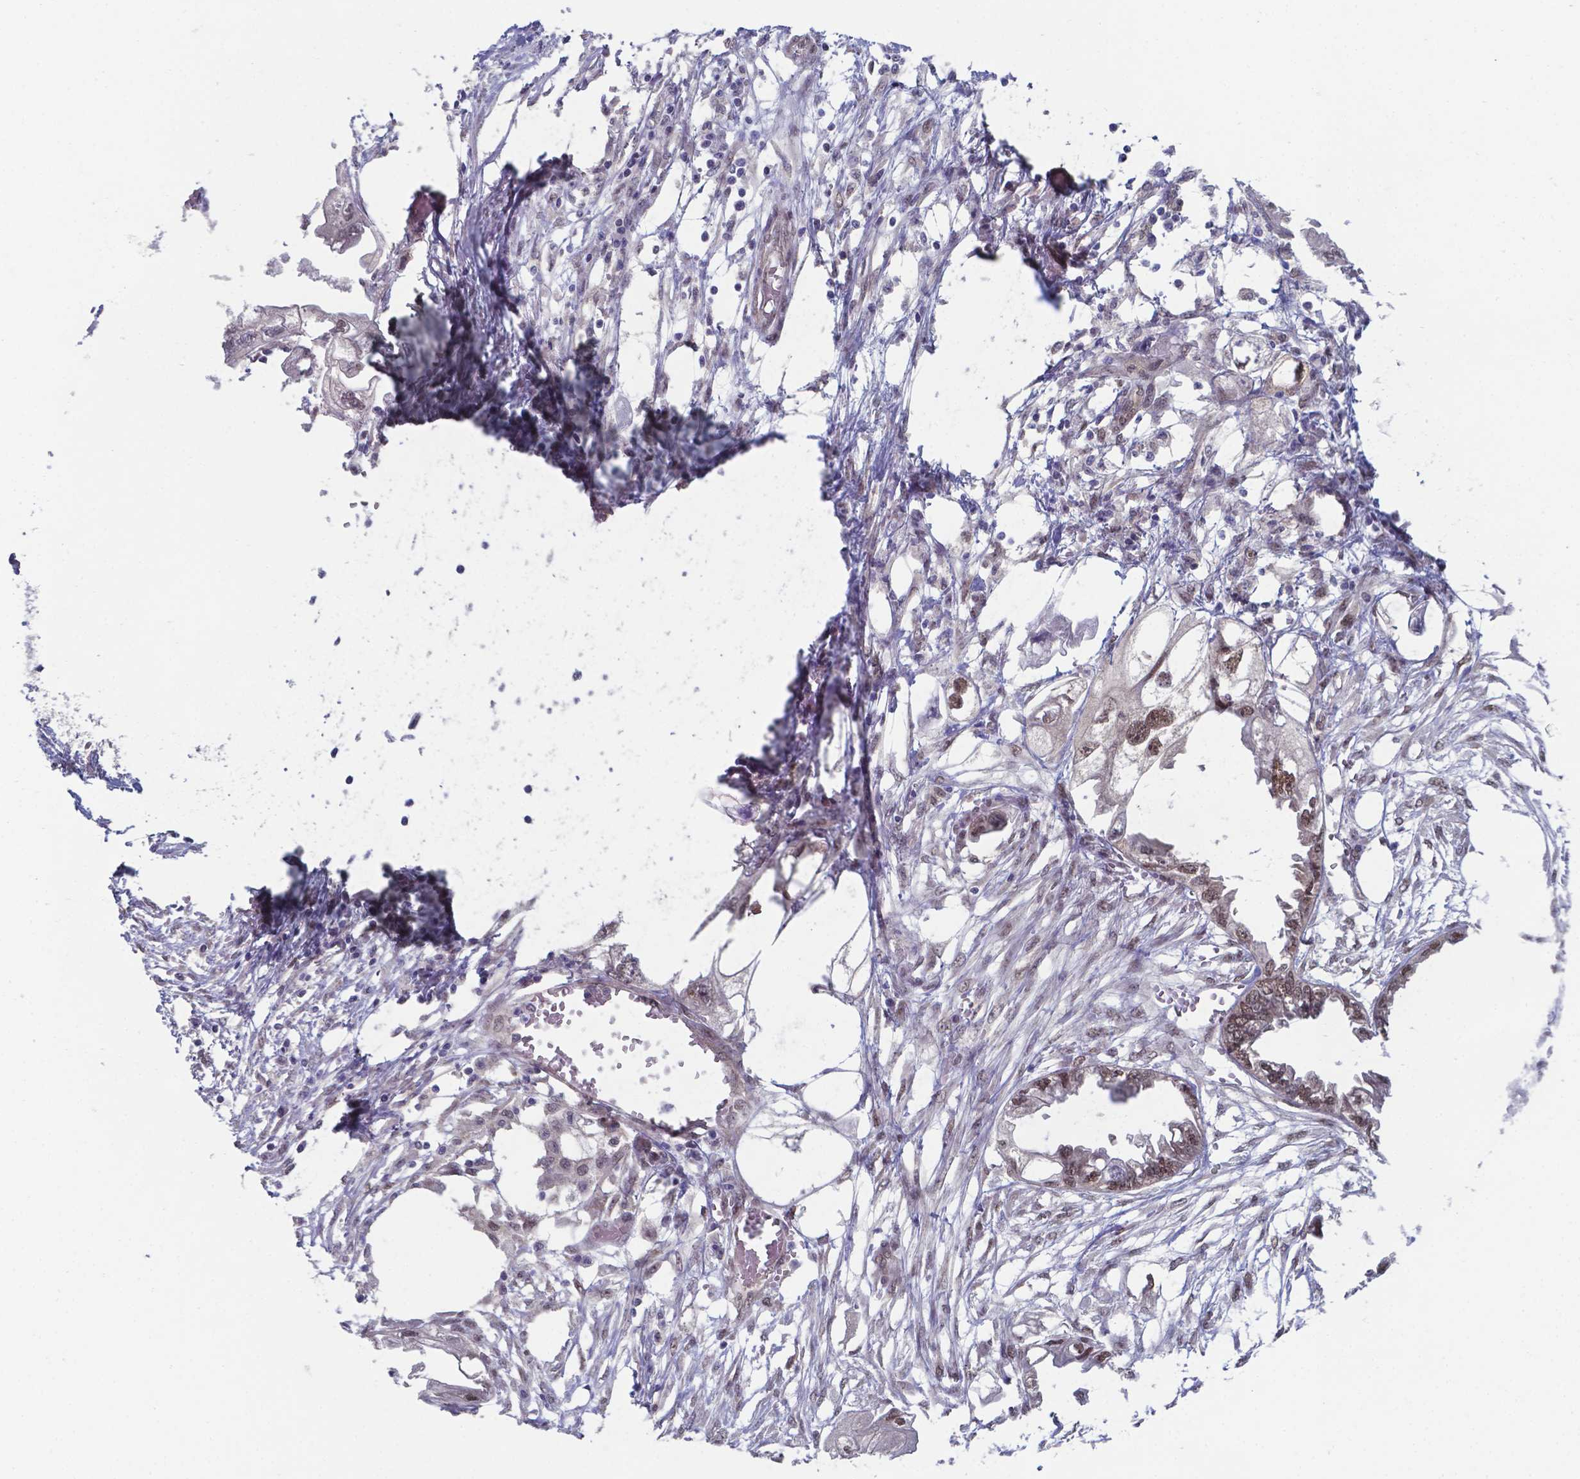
{"staining": {"intensity": "weak", "quantity": "<25%", "location": "cytoplasmic/membranous,nuclear"}, "tissue": "endometrial cancer", "cell_type": "Tumor cells", "image_type": "cancer", "snomed": [{"axis": "morphology", "description": "Adenocarcinoma, NOS"}, {"axis": "morphology", "description": "Adenocarcinoma, metastatic, NOS"}, {"axis": "topography", "description": "Adipose tissue"}, {"axis": "topography", "description": "Endometrium"}], "caption": "This is a photomicrograph of IHC staining of endometrial adenocarcinoma, which shows no staining in tumor cells.", "gene": "UBE2E2", "patient": {"sex": "female", "age": 67}}